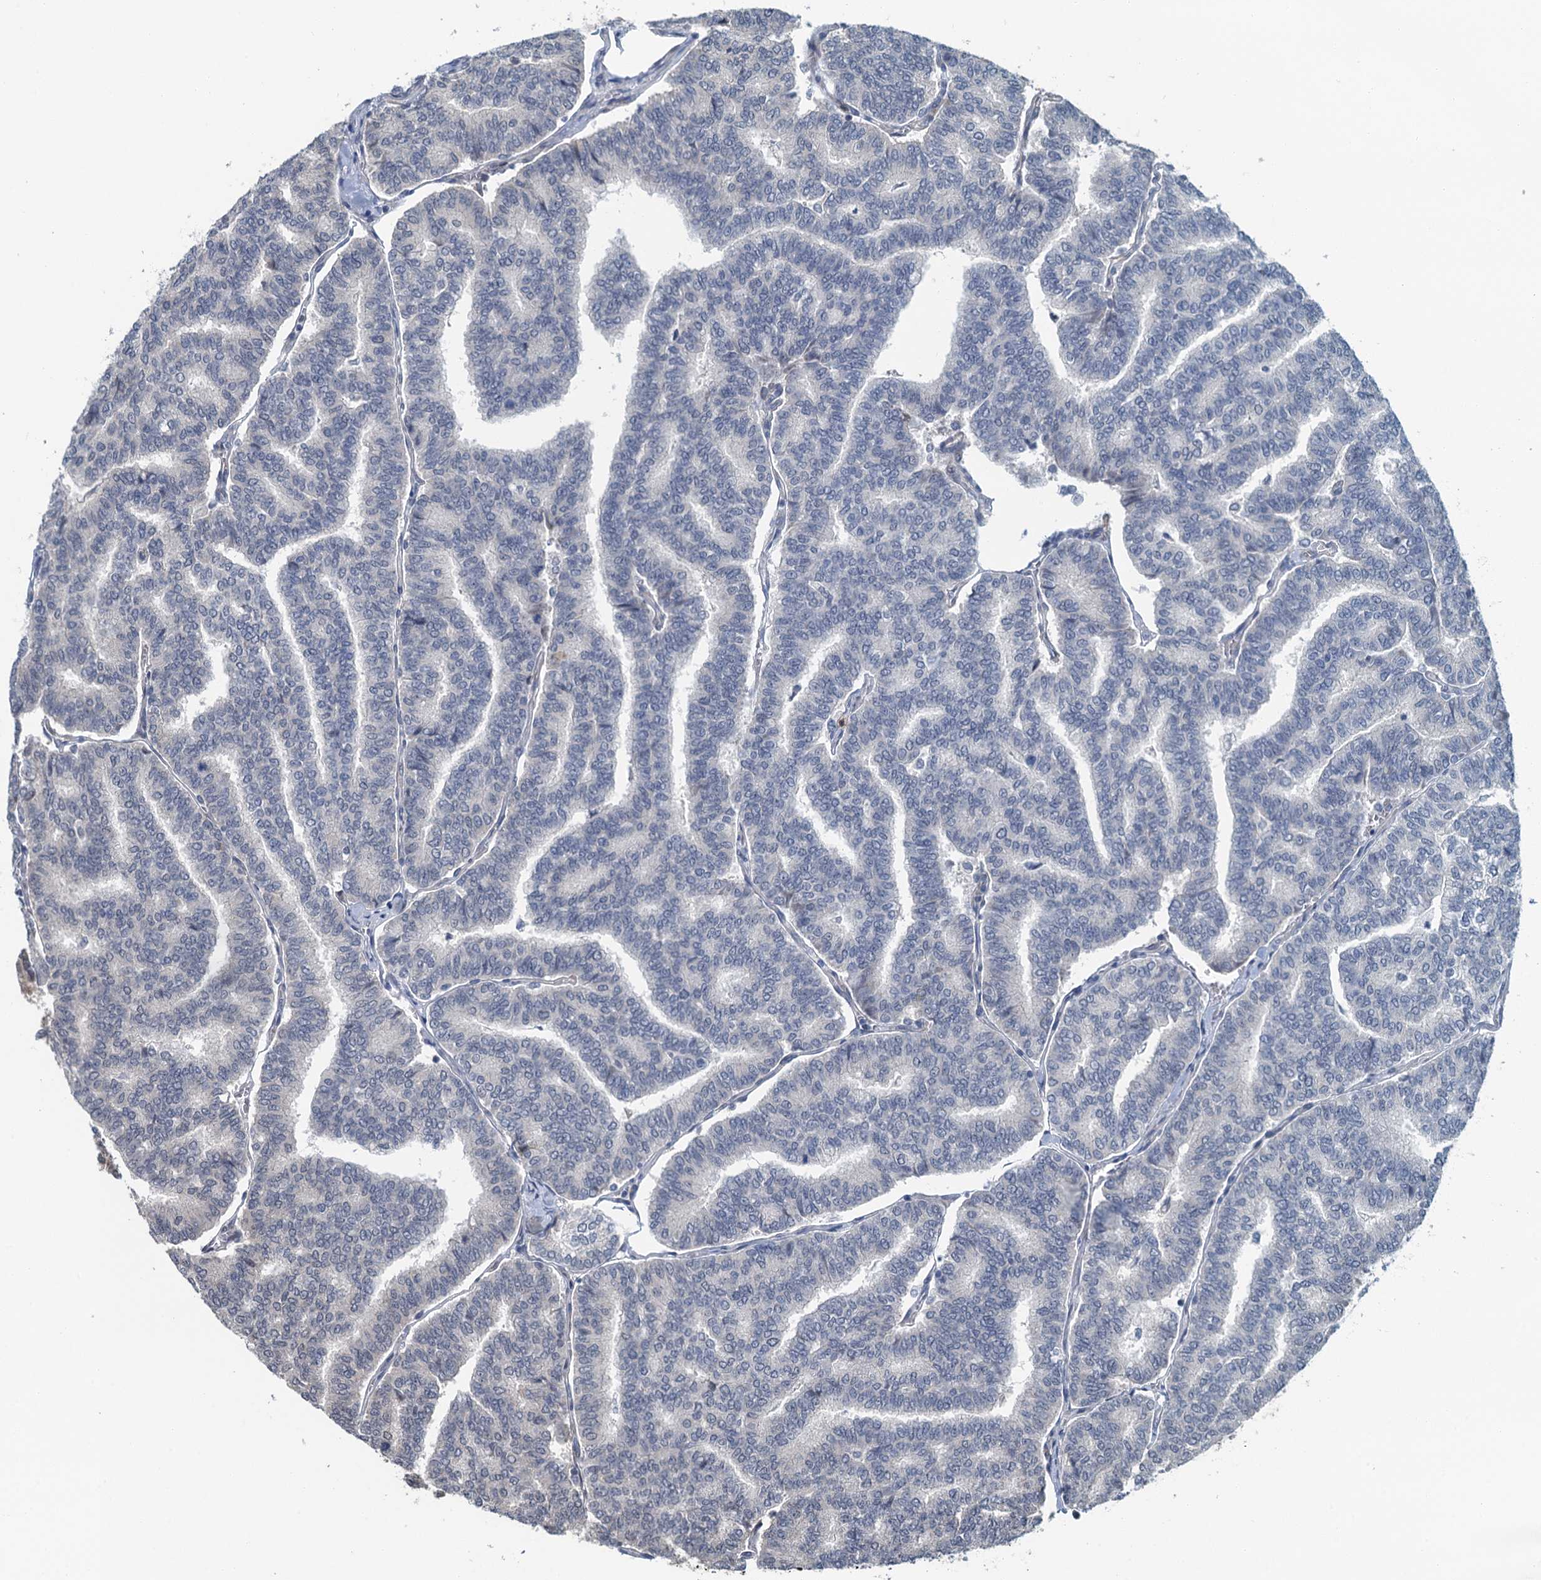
{"staining": {"intensity": "negative", "quantity": "none", "location": "none"}, "tissue": "thyroid cancer", "cell_type": "Tumor cells", "image_type": "cancer", "snomed": [{"axis": "morphology", "description": "Papillary adenocarcinoma, NOS"}, {"axis": "topography", "description": "Thyroid gland"}], "caption": "Immunohistochemical staining of human papillary adenocarcinoma (thyroid) shows no significant expression in tumor cells. (DAB immunohistochemistry (IHC), high magnification).", "gene": "WHAMM", "patient": {"sex": "female", "age": 35}}